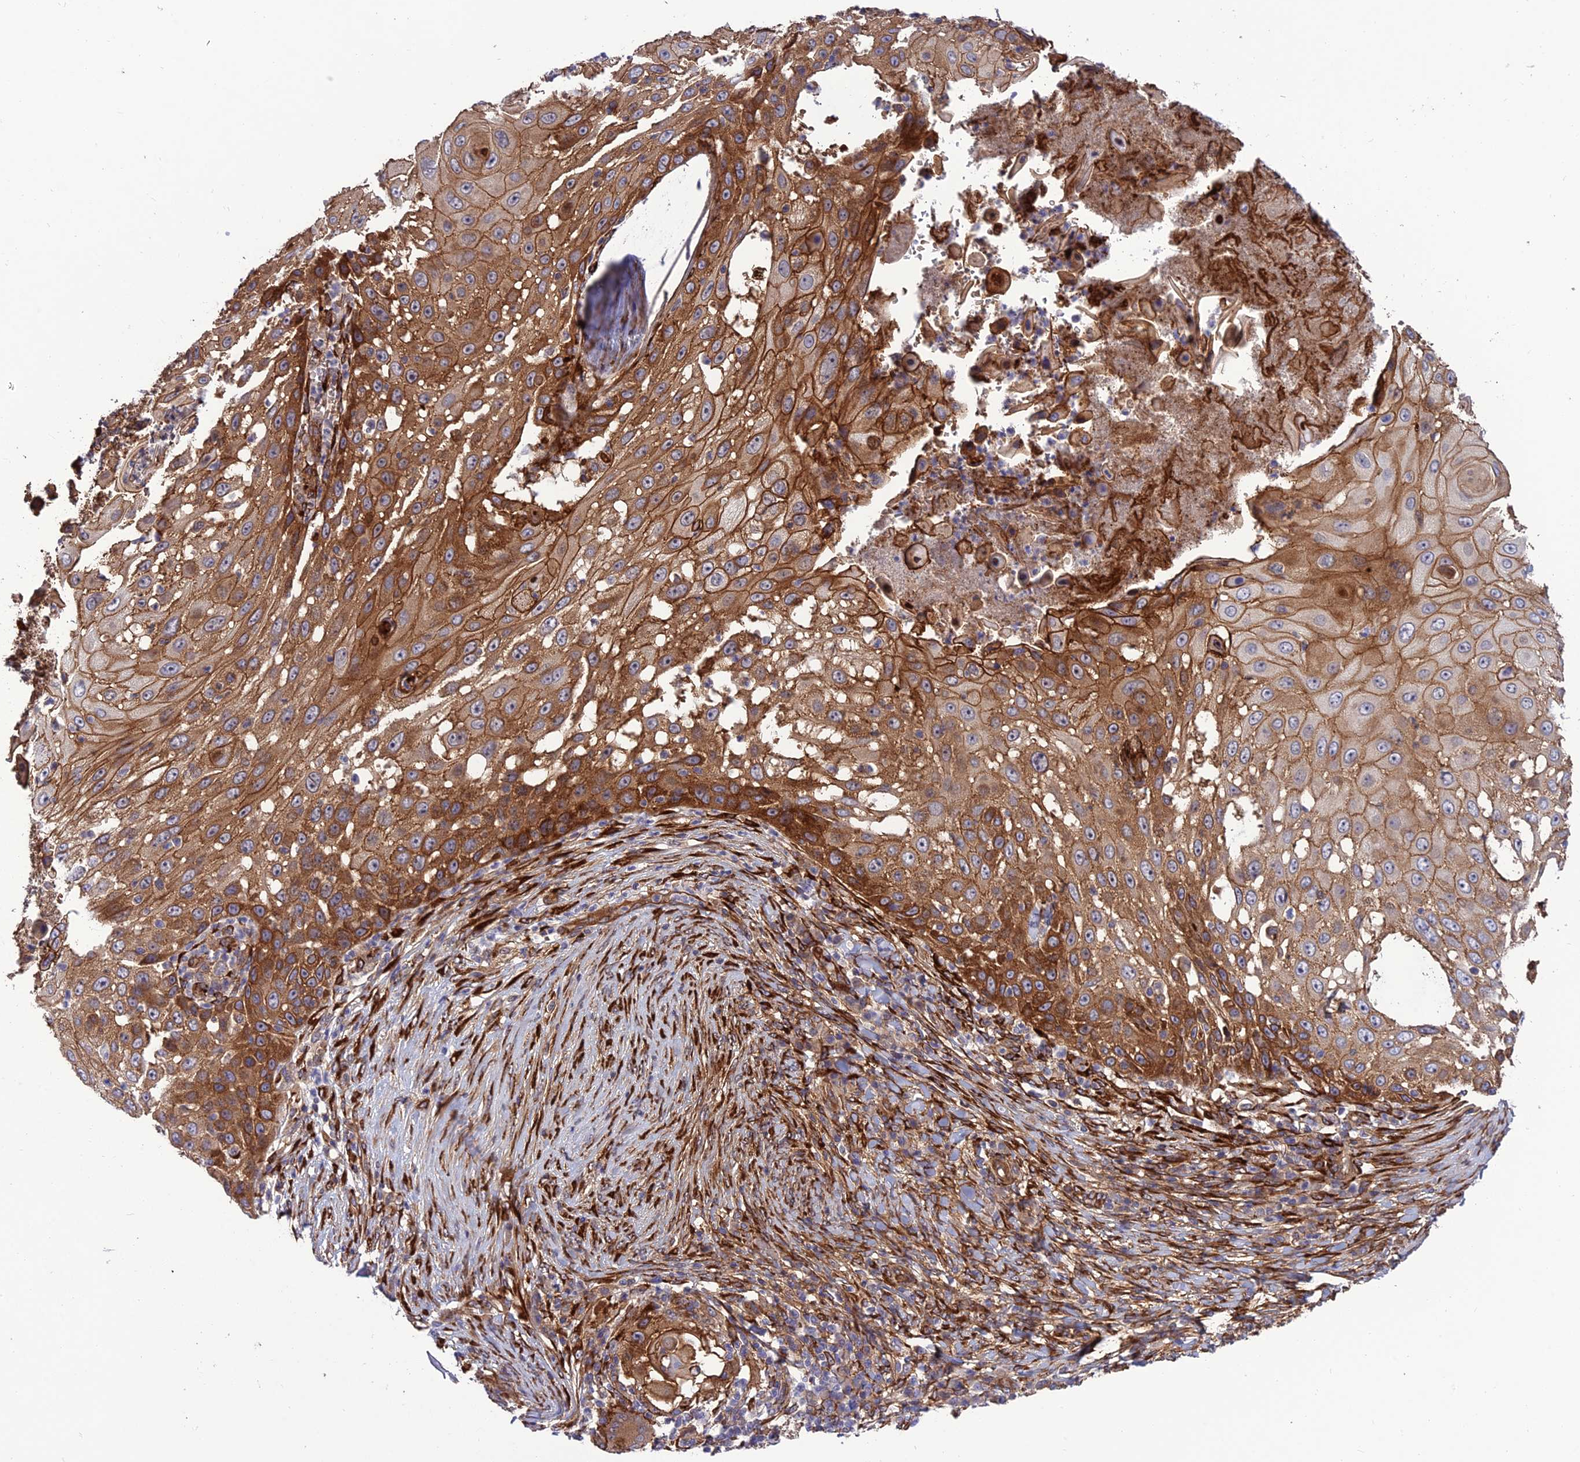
{"staining": {"intensity": "moderate", "quantity": ">75%", "location": "cytoplasmic/membranous"}, "tissue": "skin cancer", "cell_type": "Tumor cells", "image_type": "cancer", "snomed": [{"axis": "morphology", "description": "Squamous cell carcinoma, NOS"}, {"axis": "topography", "description": "Skin"}], "caption": "High-magnification brightfield microscopy of squamous cell carcinoma (skin) stained with DAB (3,3'-diaminobenzidine) (brown) and counterstained with hematoxylin (blue). tumor cells exhibit moderate cytoplasmic/membranous staining is identified in about>75% of cells. The staining was performed using DAB (3,3'-diaminobenzidine) to visualize the protein expression in brown, while the nuclei were stained in blue with hematoxylin (Magnification: 20x).", "gene": "CRTAP", "patient": {"sex": "female", "age": 44}}